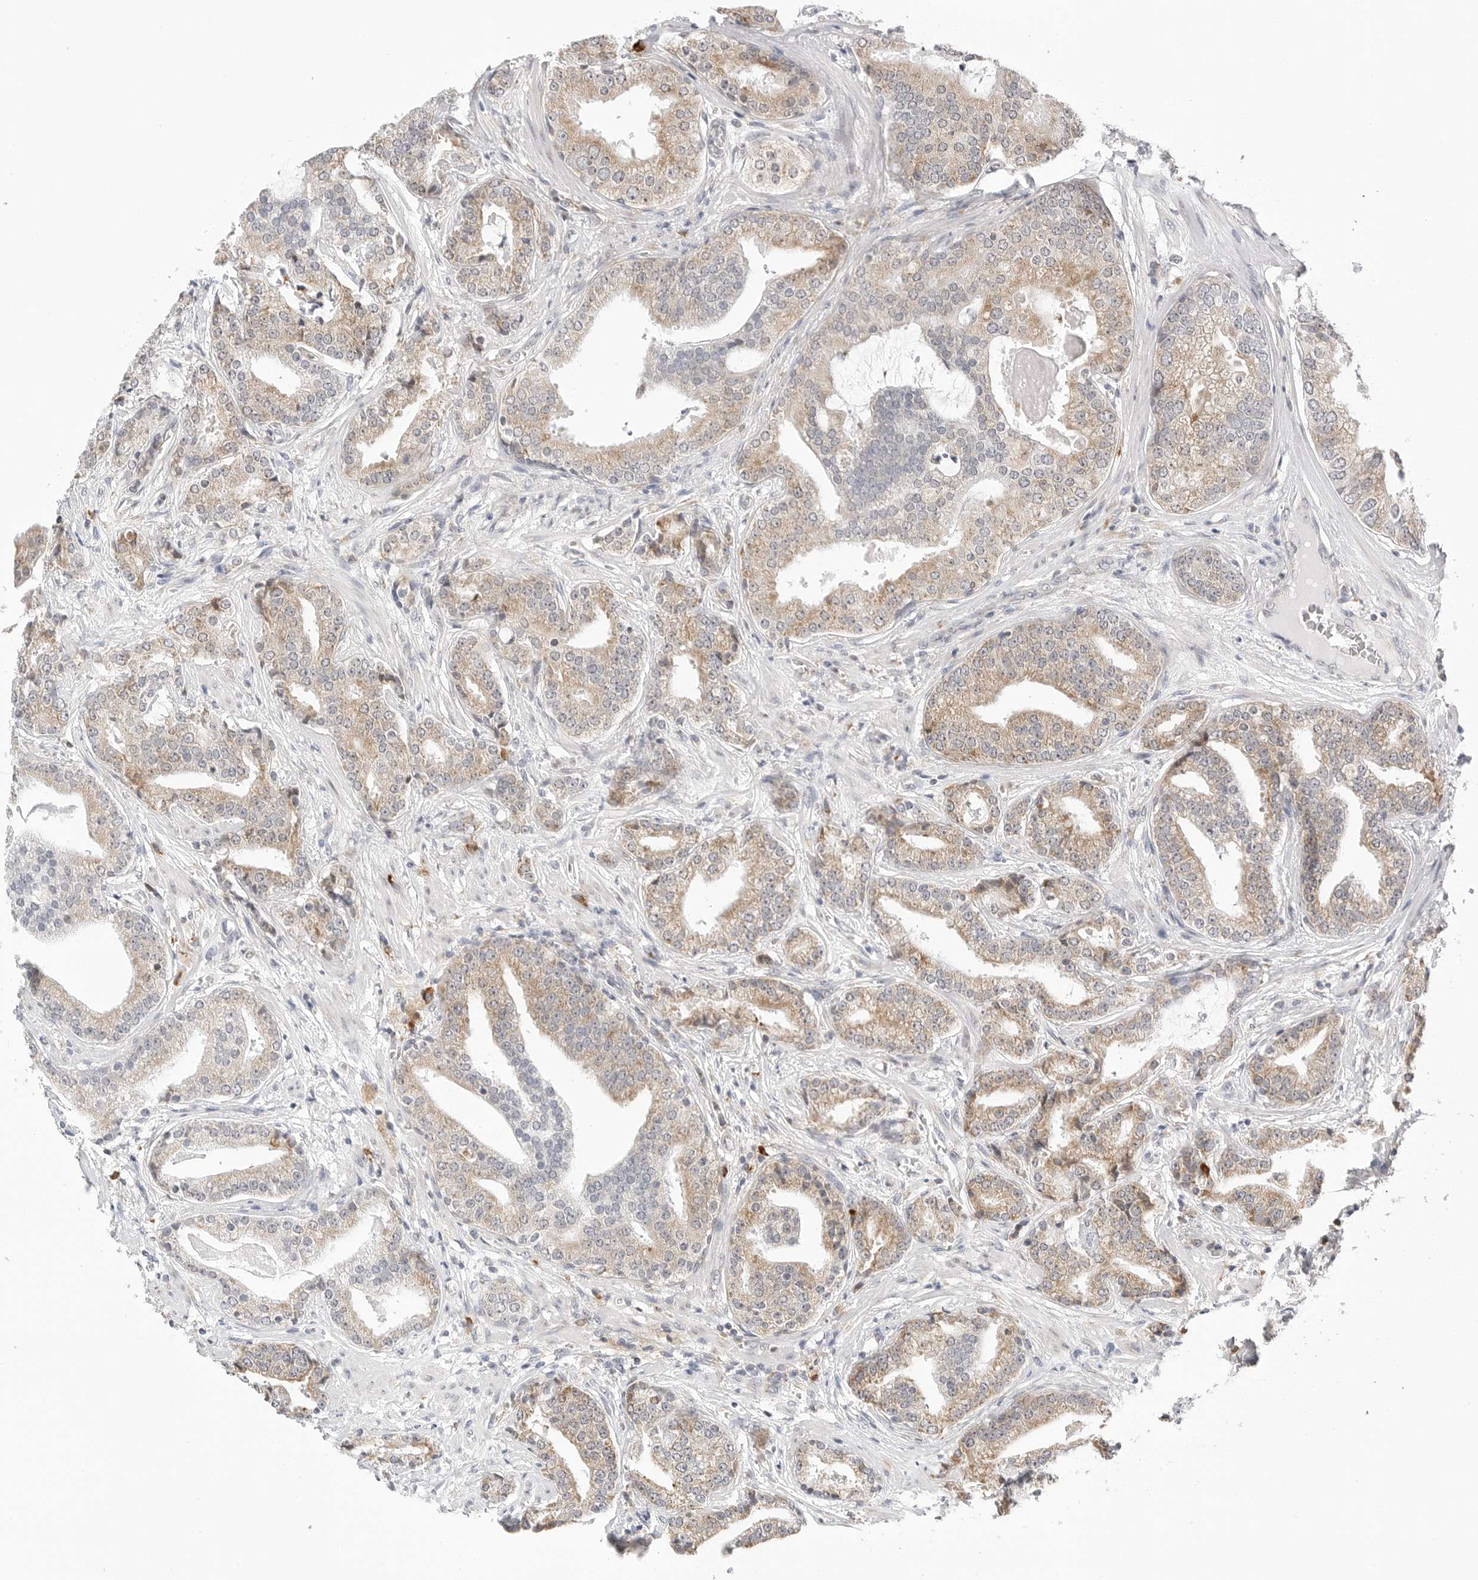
{"staining": {"intensity": "weak", "quantity": ">75%", "location": "cytoplasmic/membranous"}, "tissue": "prostate cancer", "cell_type": "Tumor cells", "image_type": "cancer", "snomed": [{"axis": "morphology", "description": "Adenocarcinoma, Low grade"}, {"axis": "topography", "description": "Prostate"}], "caption": "Immunohistochemical staining of human prostate cancer shows weak cytoplasmic/membranous protein expression in approximately >75% of tumor cells.", "gene": "RPN1", "patient": {"sex": "male", "age": 67}}